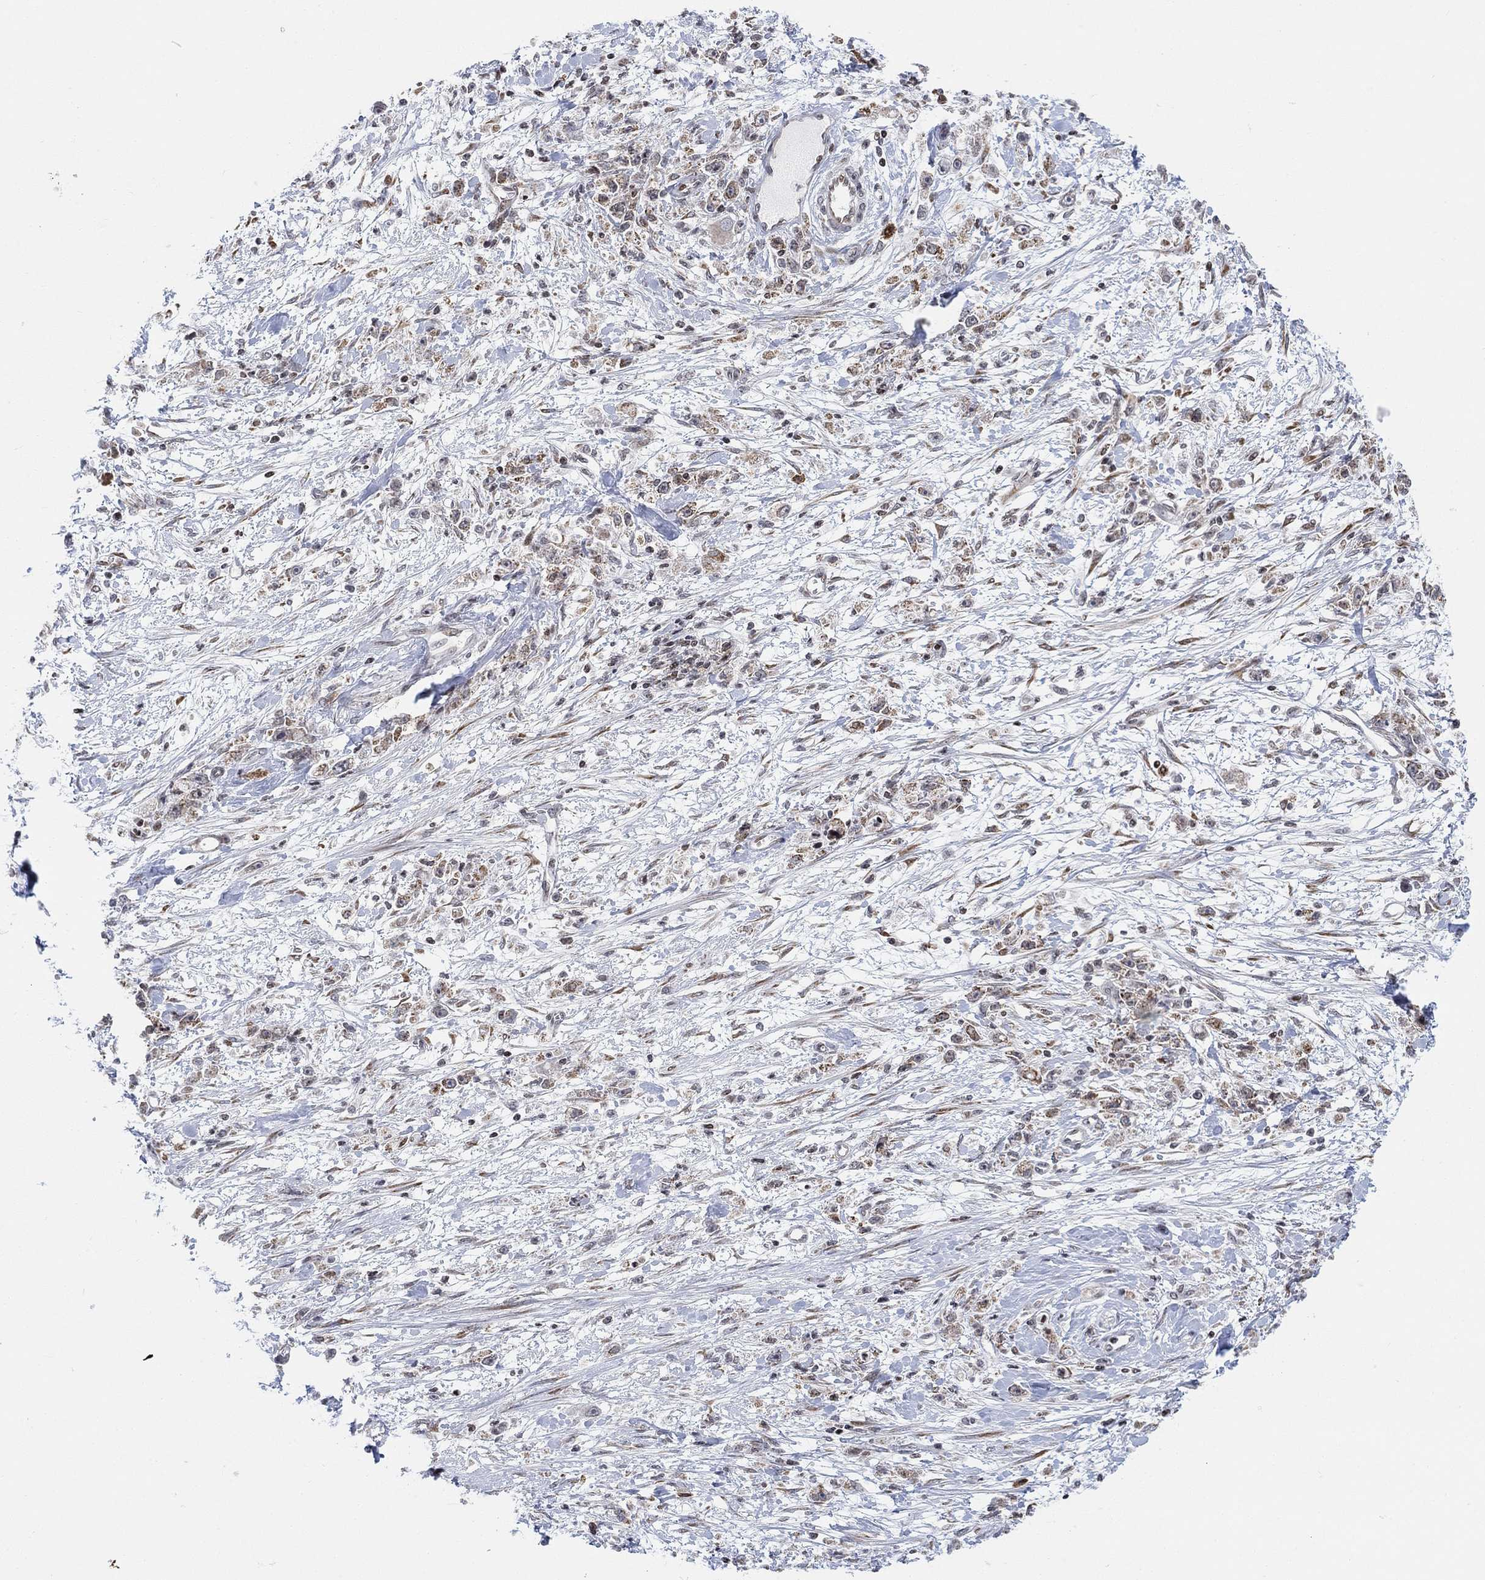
{"staining": {"intensity": "moderate", "quantity": ">75%", "location": "cytoplasmic/membranous"}, "tissue": "stomach cancer", "cell_type": "Tumor cells", "image_type": "cancer", "snomed": [{"axis": "morphology", "description": "Adenocarcinoma, NOS"}, {"axis": "topography", "description": "Stomach"}], "caption": "Immunohistochemistry (IHC) staining of stomach cancer (adenocarcinoma), which exhibits medium levels of moderate cytoplasmic/membranous expression in approximately >75% of tumor cells indicating moderate cytoplasmic/membranous protein staining. The staining was performed using DAB (brown) for protein detection and nuclei were counterstained in hematoxylin (blue).", "gene": "ABHD14A", "patient": {"sex": "female", "age": 59}}